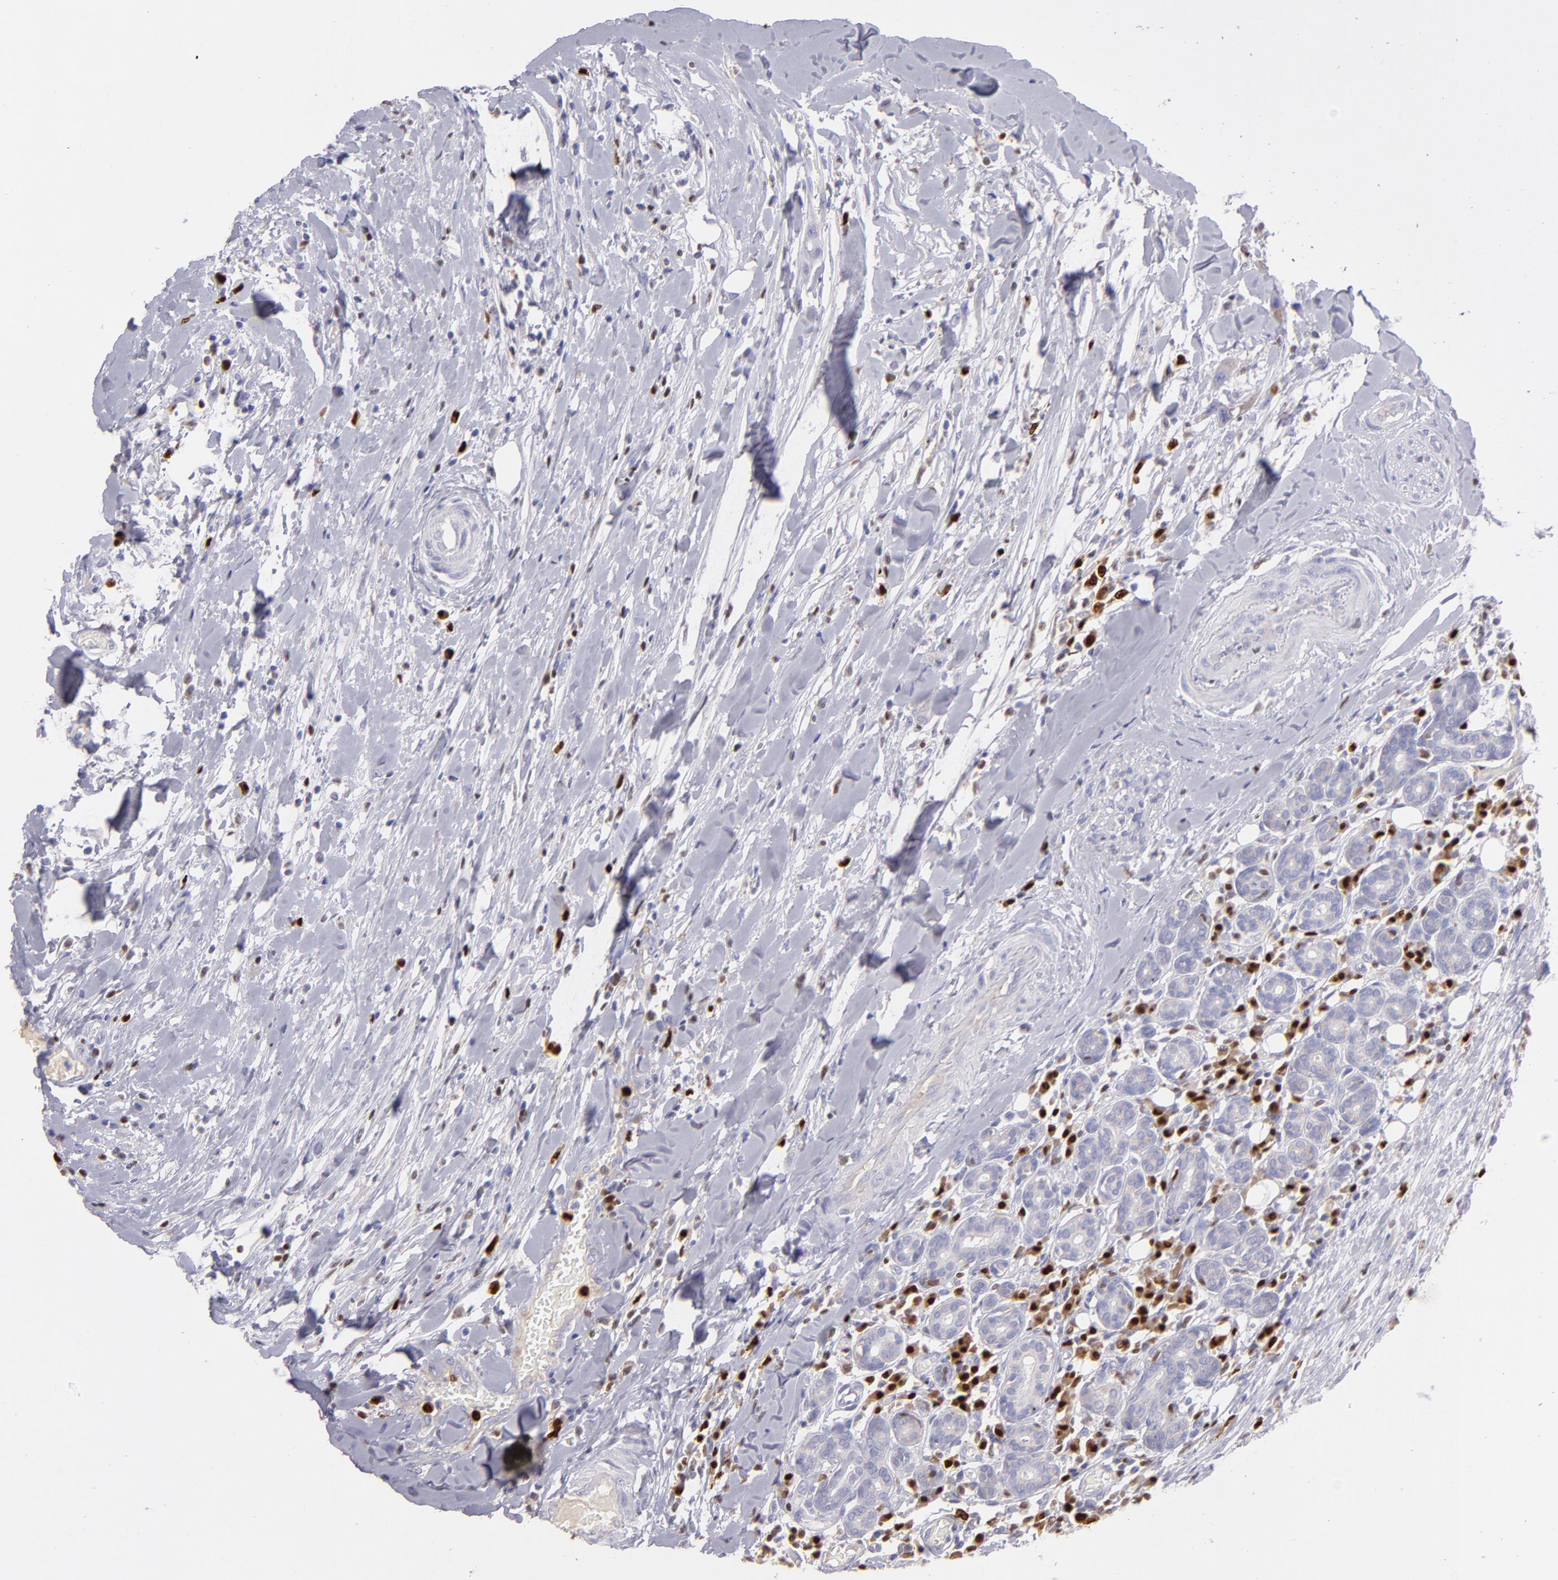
{"staining": {"intensity": "weak", "quantity": ">75%", "location": "cytoplasmic/membranous"}, "tissue": "head and neck cancer", "cell_type": "Tumor cells", "image_type": "cancer", "snomed": [{"axis": "morphology", "description": "Neoplasm, malignant, NOS"}, {"axis": "topography", "description": "Salivary gland"}, {"axis": "topography", "description": "Head-Neck"}], "caption": "The photomicrograph demonstrates staining of malignant neoplasm (head and neck), revealing weak cytoplasmic/membranous protein positivity (brown color) within tumor cells.", "gene": "IRF8", "patient": {"sex": "male", "age": 43}}